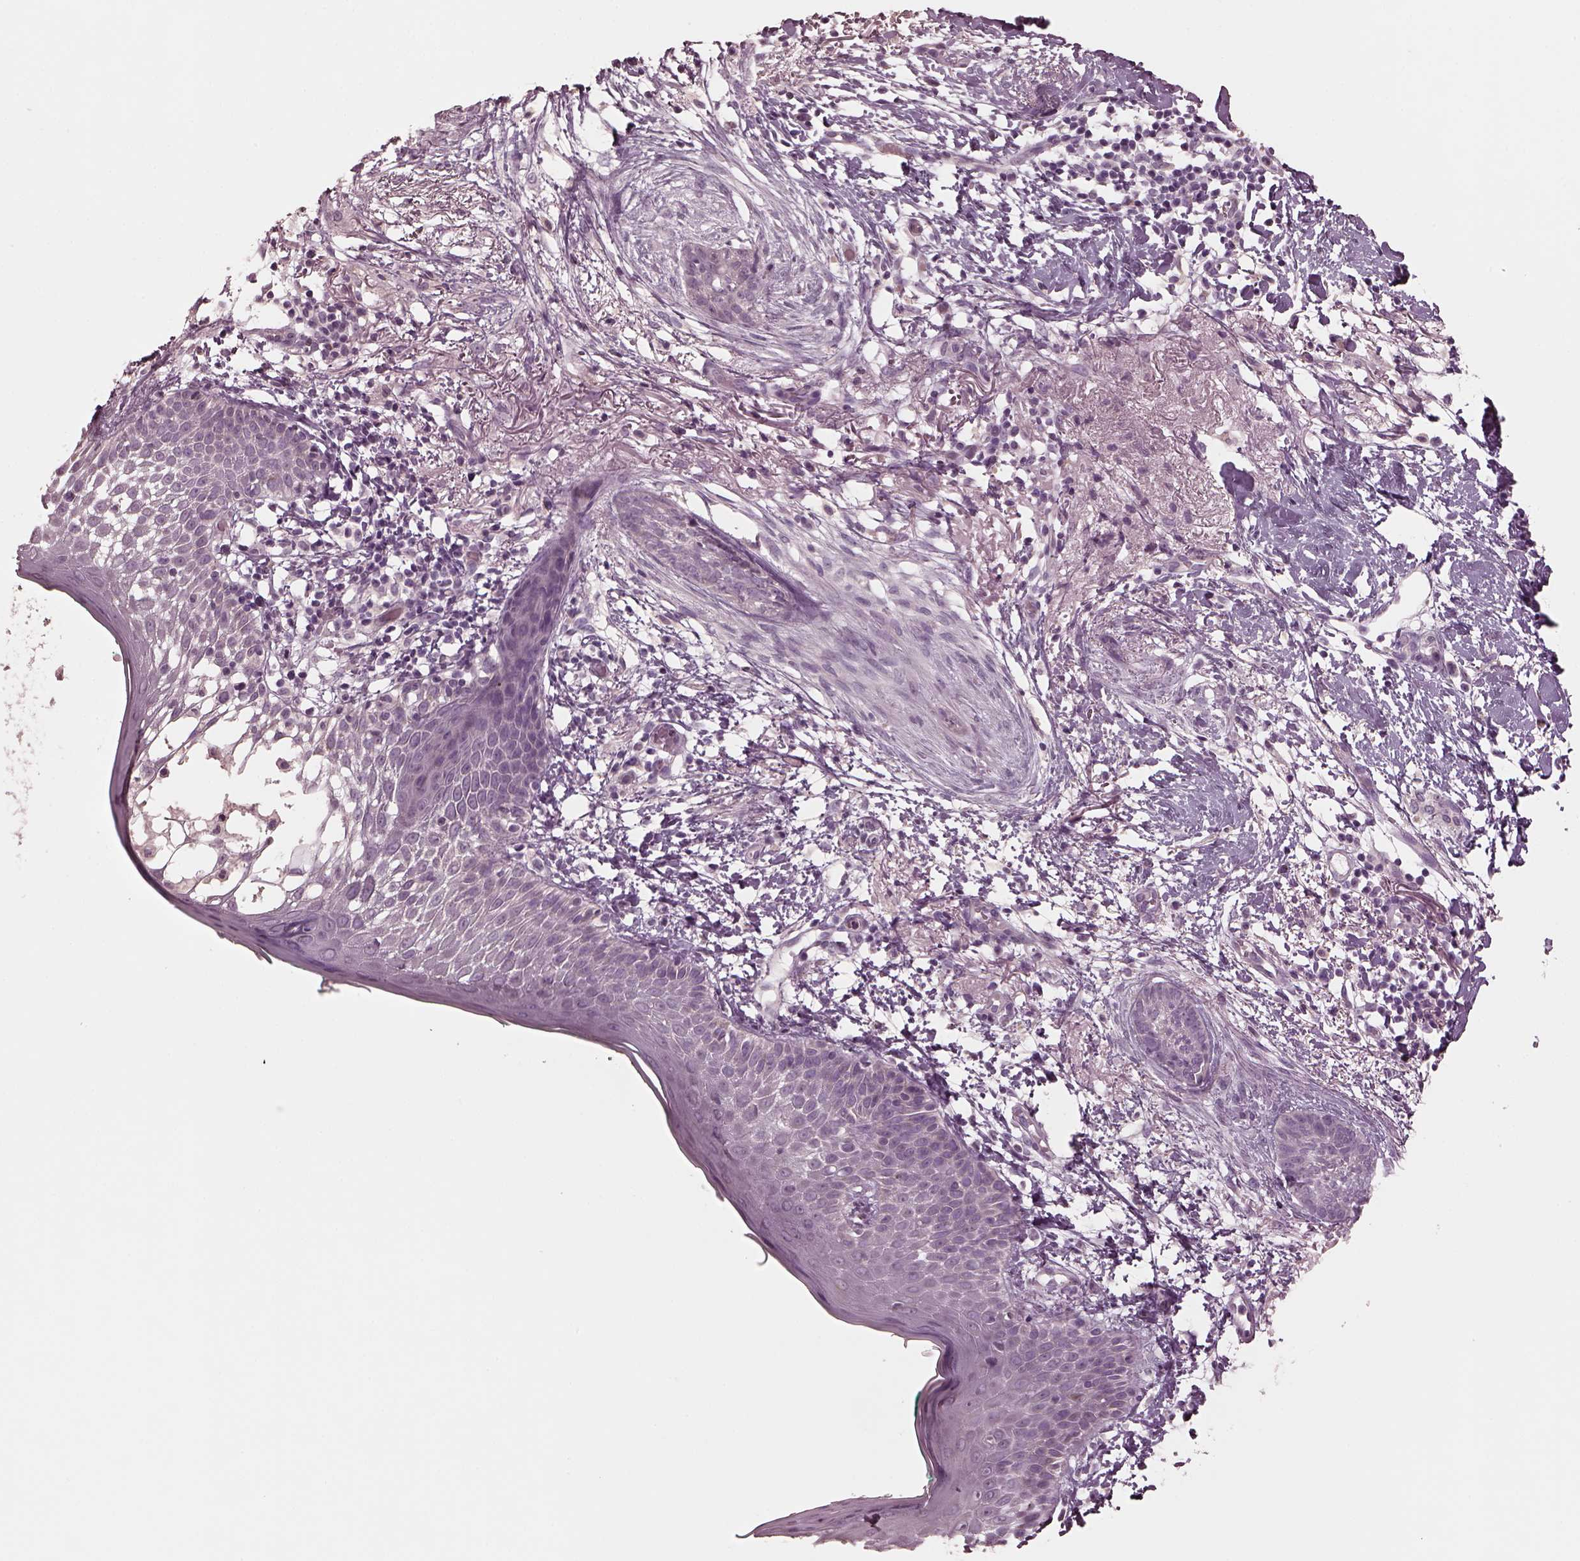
{"staining": {"intensity": "negative", "quantity": "none", "location": "none"}, "tissue": "skin cancer", "cell_type": "Tumor cells", "image_type": "cancer", "snomed": [{"axis": "morphology", "description": "Normal tissue, NOS"}, {"axis": "morphology", "description": "Basal cell carcinoma"}, {"axis": "topography", "description": "Skin"}], "caption": "The immunohistochemistry micrograph has no significant positivity in tumor cells of basal cell carcinoma (skin) tissue.", "gene": "RCVRN", "patient": {"sex": "male", "age": 84}}